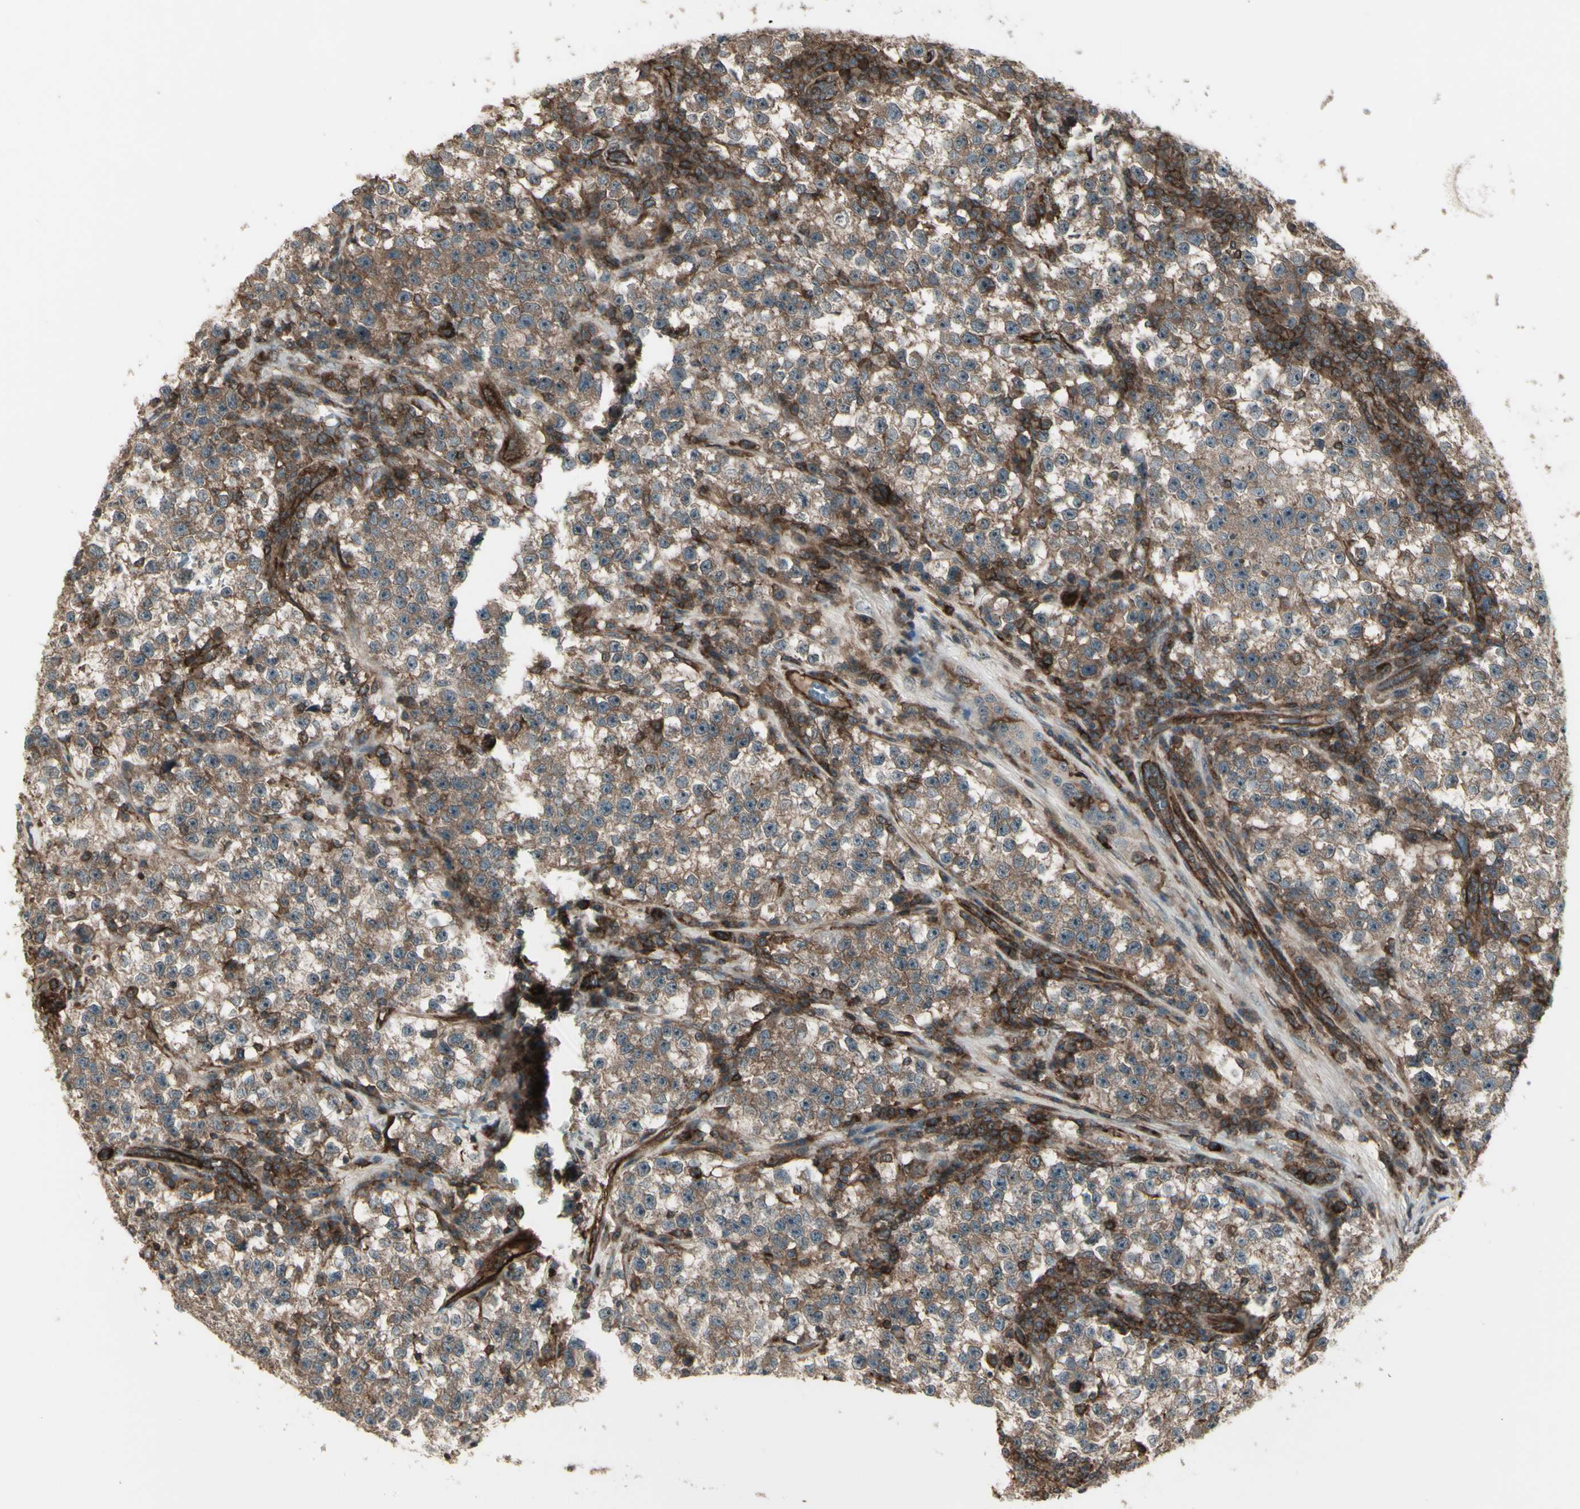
{"staining": {"intensity": "moderate", "quantity": ">75%", "location": "cytoplasmic/membranous"}, "tissue": "testis cancer", "cell_type": "Tumor cells", "image_type": "cancer", "snomed": [{"axis": "morphology", "description": "Seminoma, NOS"}, {"axis": "topography", "description": "Testis"}], "caption": "Moderate cytoplasmic/membranous staining is appreciated in approximately >75% of tumor cells in testis cancer.", "gene": "FXYD5", "patient": {"sex": "male", "age": 22}}